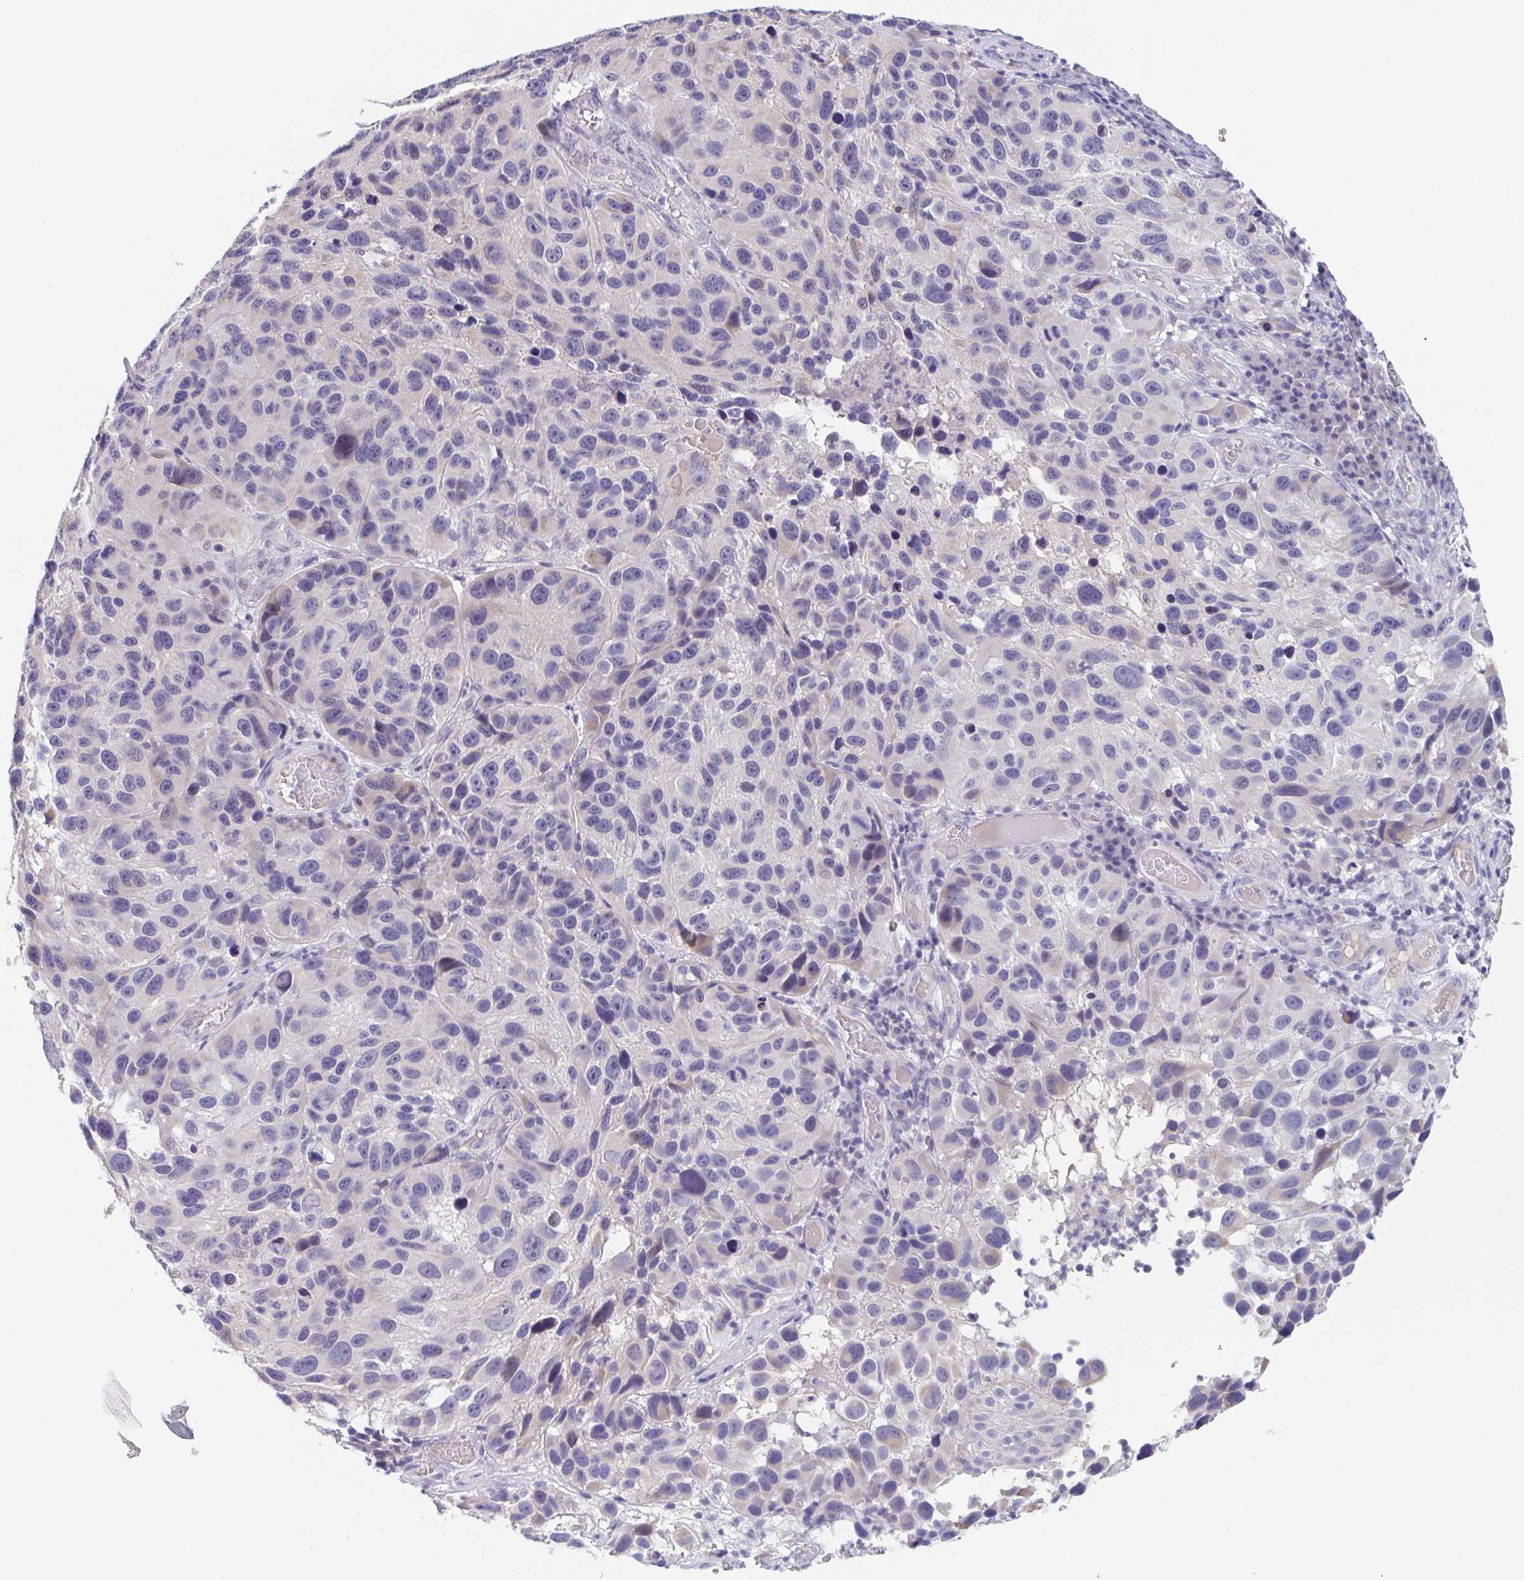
{"staining": {"intensity": "negative", "quantity": "none", "location": "none"}, "tissue": "melanoma", "cell_type": "Tumor cells", "image_type": "cancer", "snomed": [{"axis": "morphology", "description": "Malignant melanoma, NOS"}, {"axis": "topography", "description": "Skin"}], "caption": "An image of melanoma stained for a protein displays no brown staining in tumor cells.", "gene": "UNKL", "patient": {"sex": "male", "age": 53}}